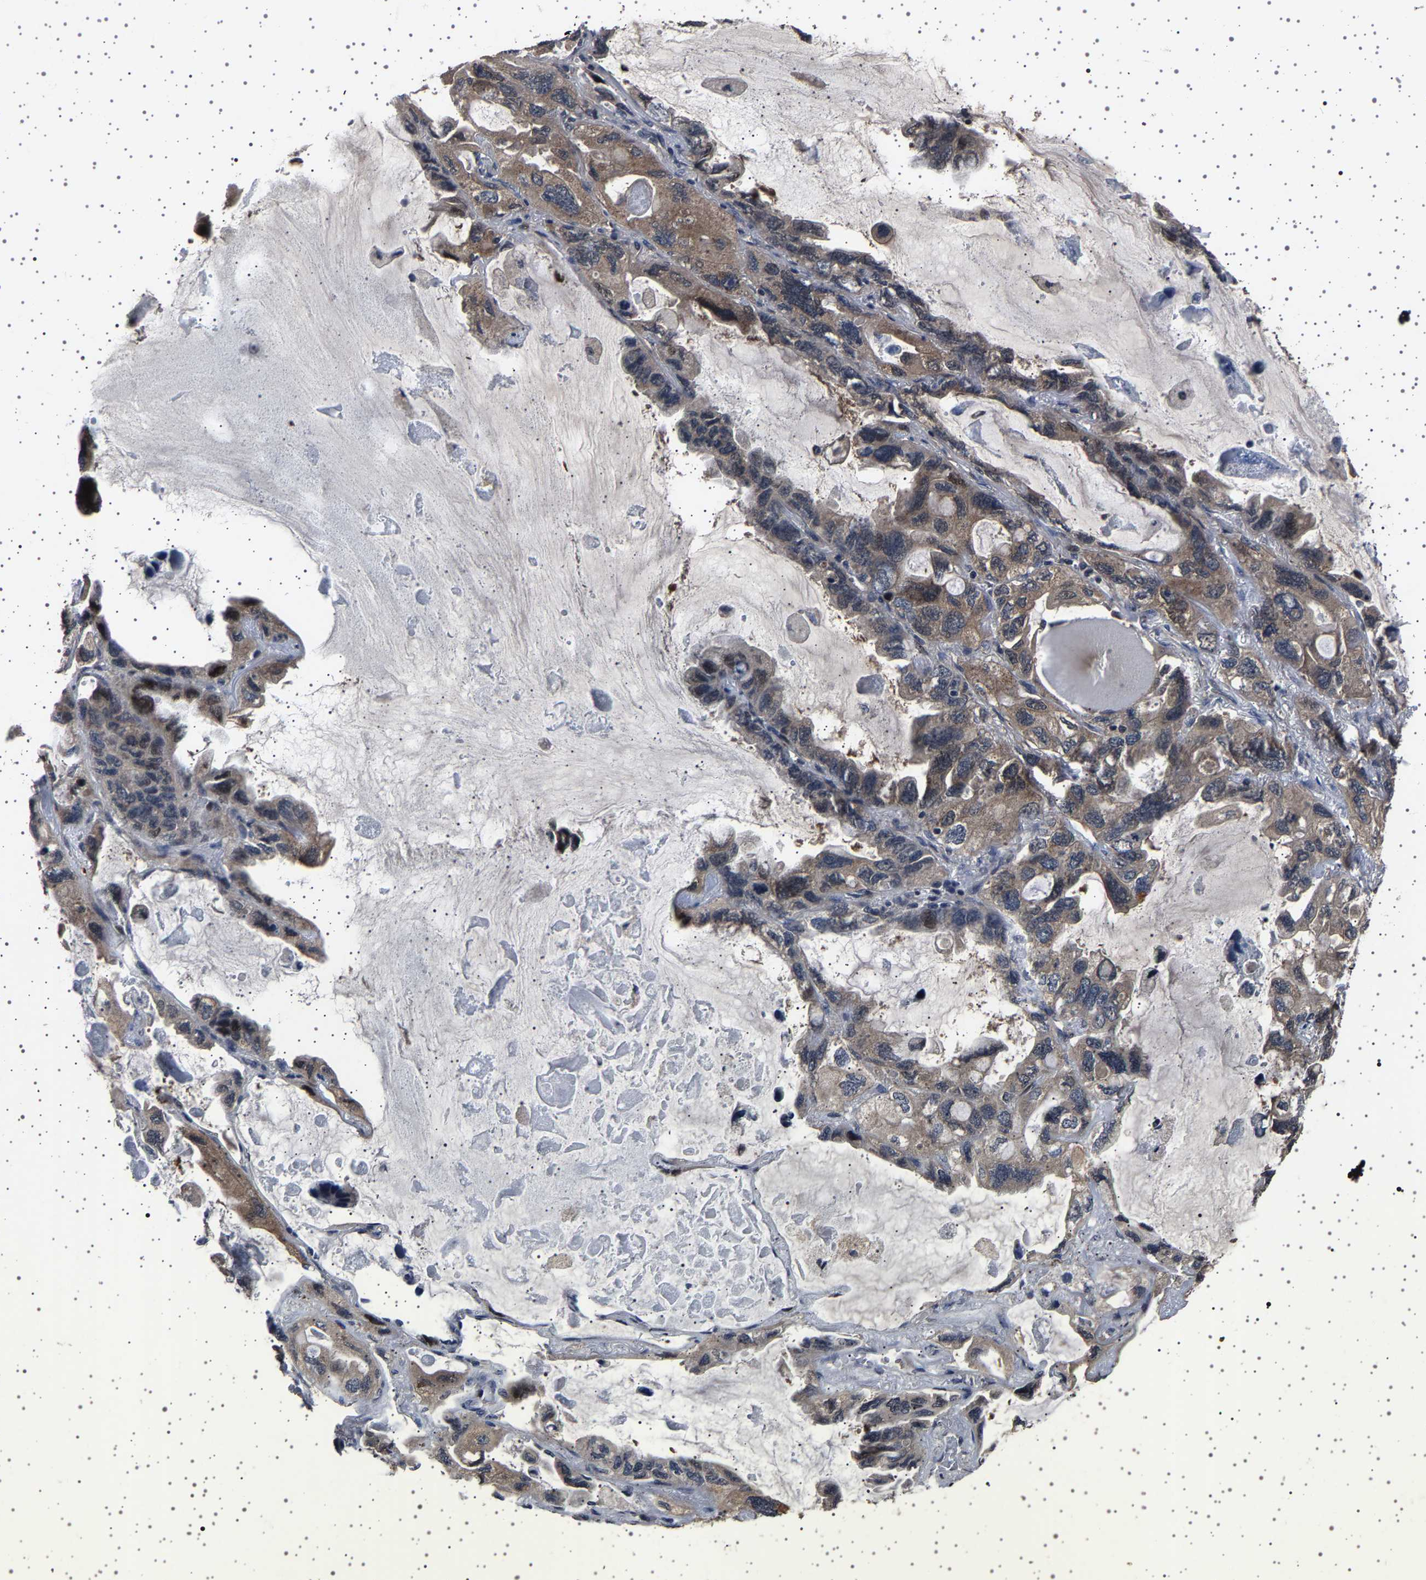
{"staining": {"intensity": "weak", "quantity": ">75%", "location": "cytoplasmic/membranous"}, "tissue": "lung cancer", "cell_type": "Tumor cells", "image_type": "cancer", "snomed": [{"axis": "morphology", "description": "Squamous cell carcinoma, NOS"}, {"axis": "topography", "description": "Lung"}], "caption": "High-power microscopy captured an immunohistochemistry micrograph of lung cancer, revealing weak cytoplasmic/membranous expression in about >75% of tumor cells.", "gene": "NCKAP1", "patient": {"sex": "female", "age": 73}}